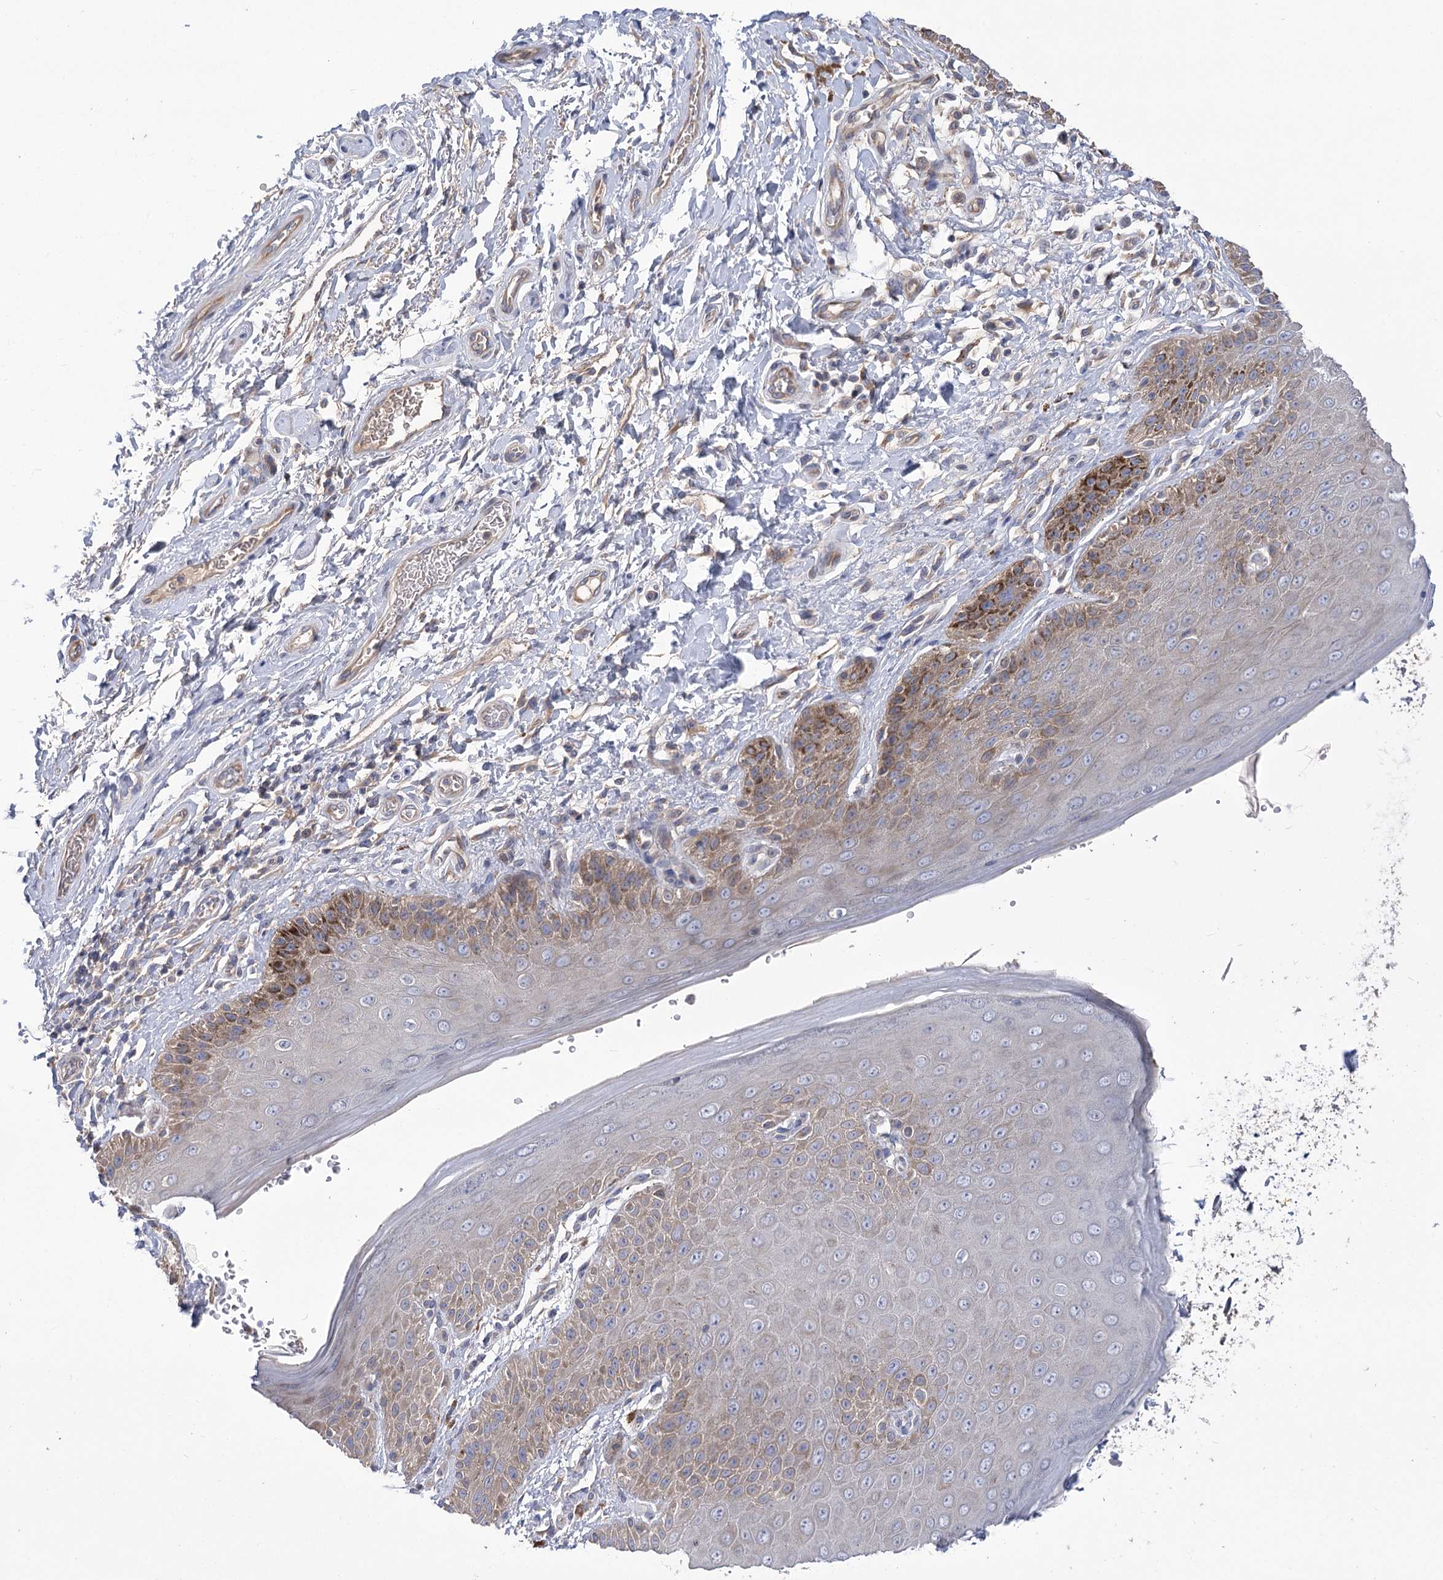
{"staining": {"intensity": "moderate", "quantity": "25%-75%", "location": "cytoplasmic/membranous"}, "tissue": "skin", "cell_type": "Epidermal cells", "image_type": "normal", "snomed": [{"axis": "morphology", "description": "Normal tissue, NOS"}, {"axis": "topography", "description": "Anal"}], "caption": "A medium amount of moderate cytoplasmic/membranous staining is present in approximately 25%-75% of epidermal cells in benign skin.", "gene": "PBLD", "patient": {"sex": "male", "age": 44}}